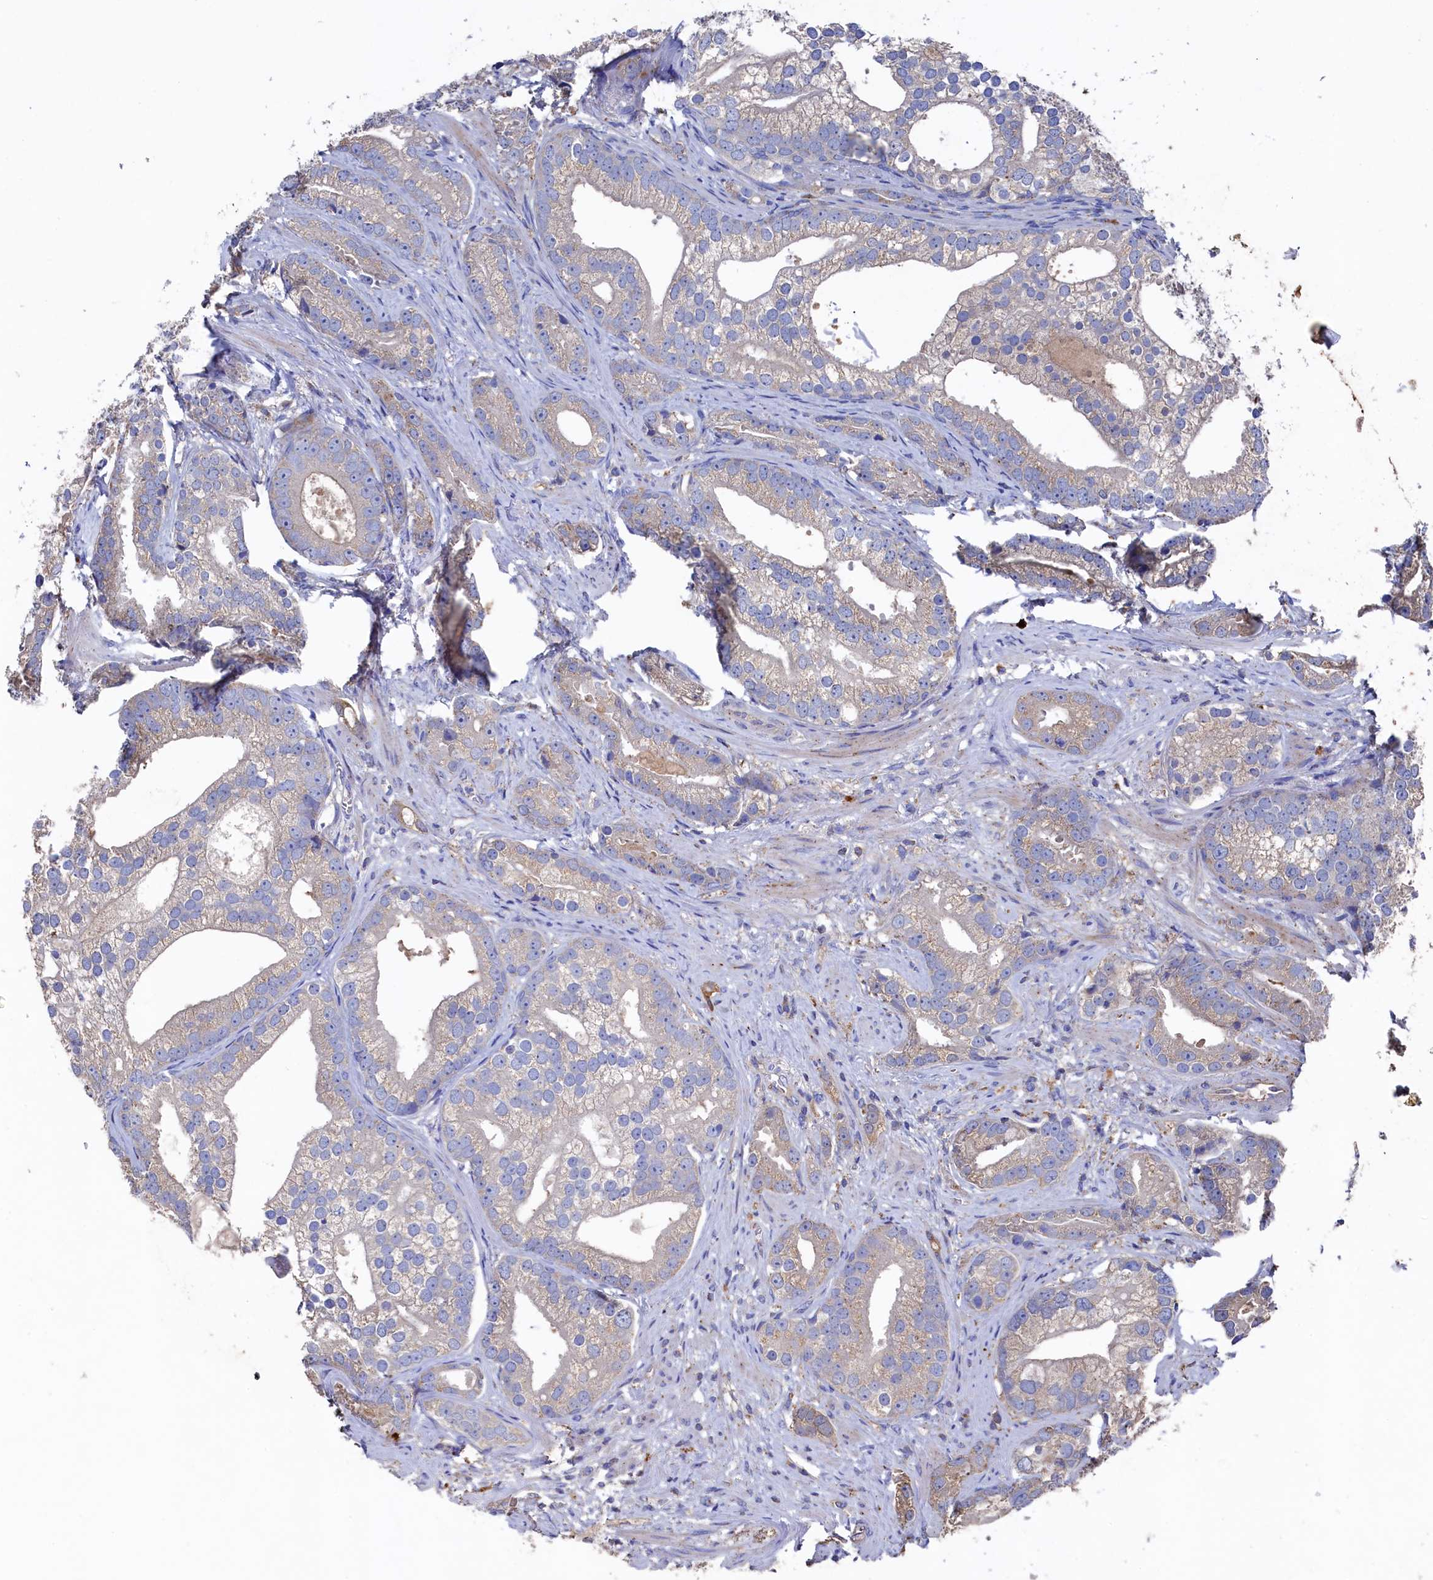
{"staining": {"intensity": "weak", "quantity": "<25%", "location": "cytoplasmic/membranous"}, "tissue": "prostate cancer", "cell_type": "Tumor cells", "image_type": "cancer", "snomed": [{"axis": "morphology", "description": "Adenocarcinoma, High grade"}, {"axis": "topography", "description": "Prostate"}], "caption": "Prostate cancer was stained to show a protein in brown. There is no significant positivity in tumor cells.", "gene": "TK2", "patient": {"sex": "male", "age": 75}}